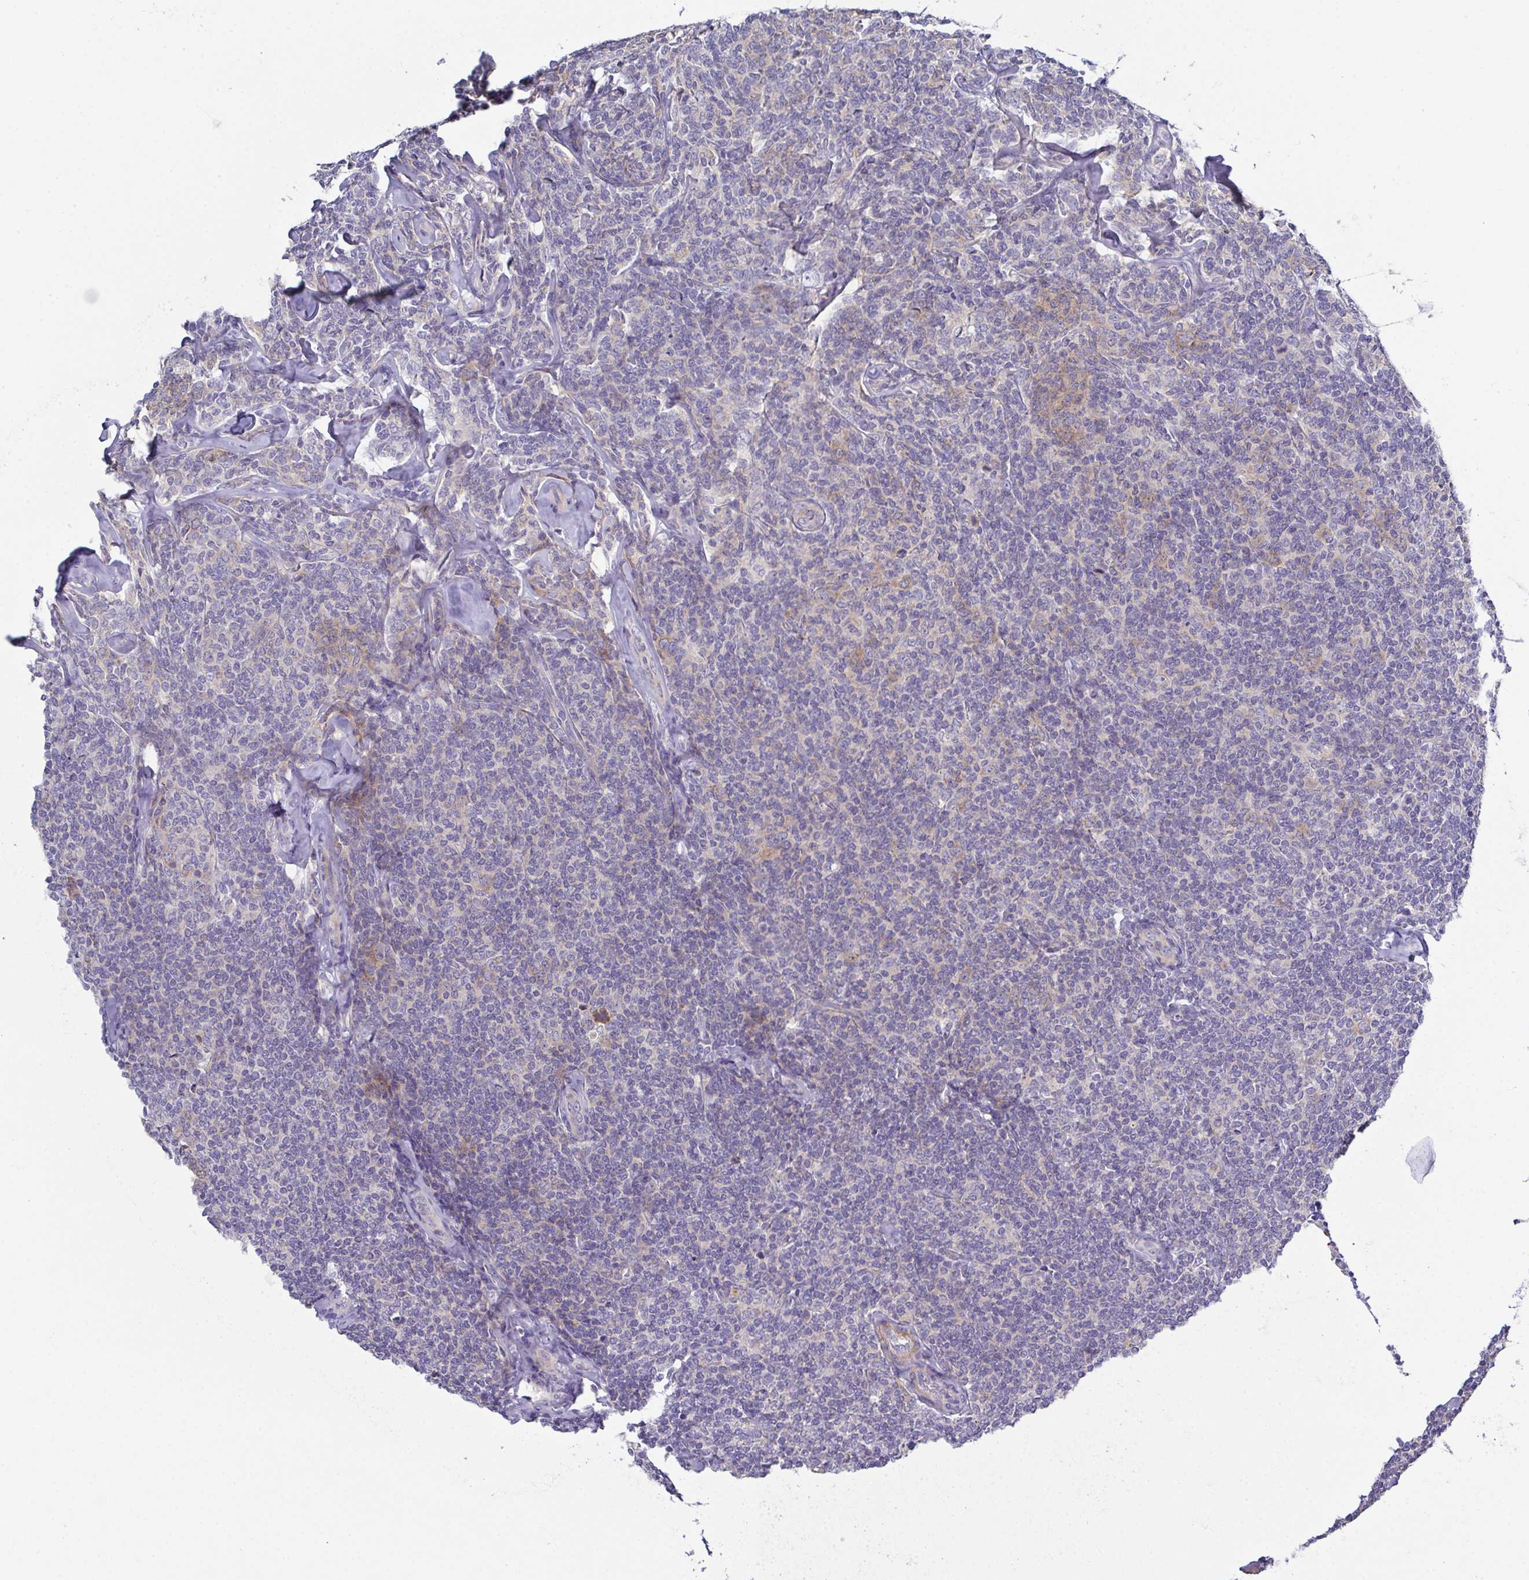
{"staining": {"intensity": "negative", "quantity": "none", "location": "none"}, "tissue": "lymphoma", "cell_type": "Tumor cells", "image_type": "cancer", "snomed": [{"axis": "morphology", "description": "Malignant lymphoma, non-Hodgkin's type, Low grade"}, {"axis": "topography", "description": "Lymph node"}], "caption": "Protein analysis of low-grade malignant lymphoma, non-Hodgkin's type demonstrates no significant staining in tumor cells.", "gene": "CFAP97D1", "patient": {"sex": "female", "age": 56}}